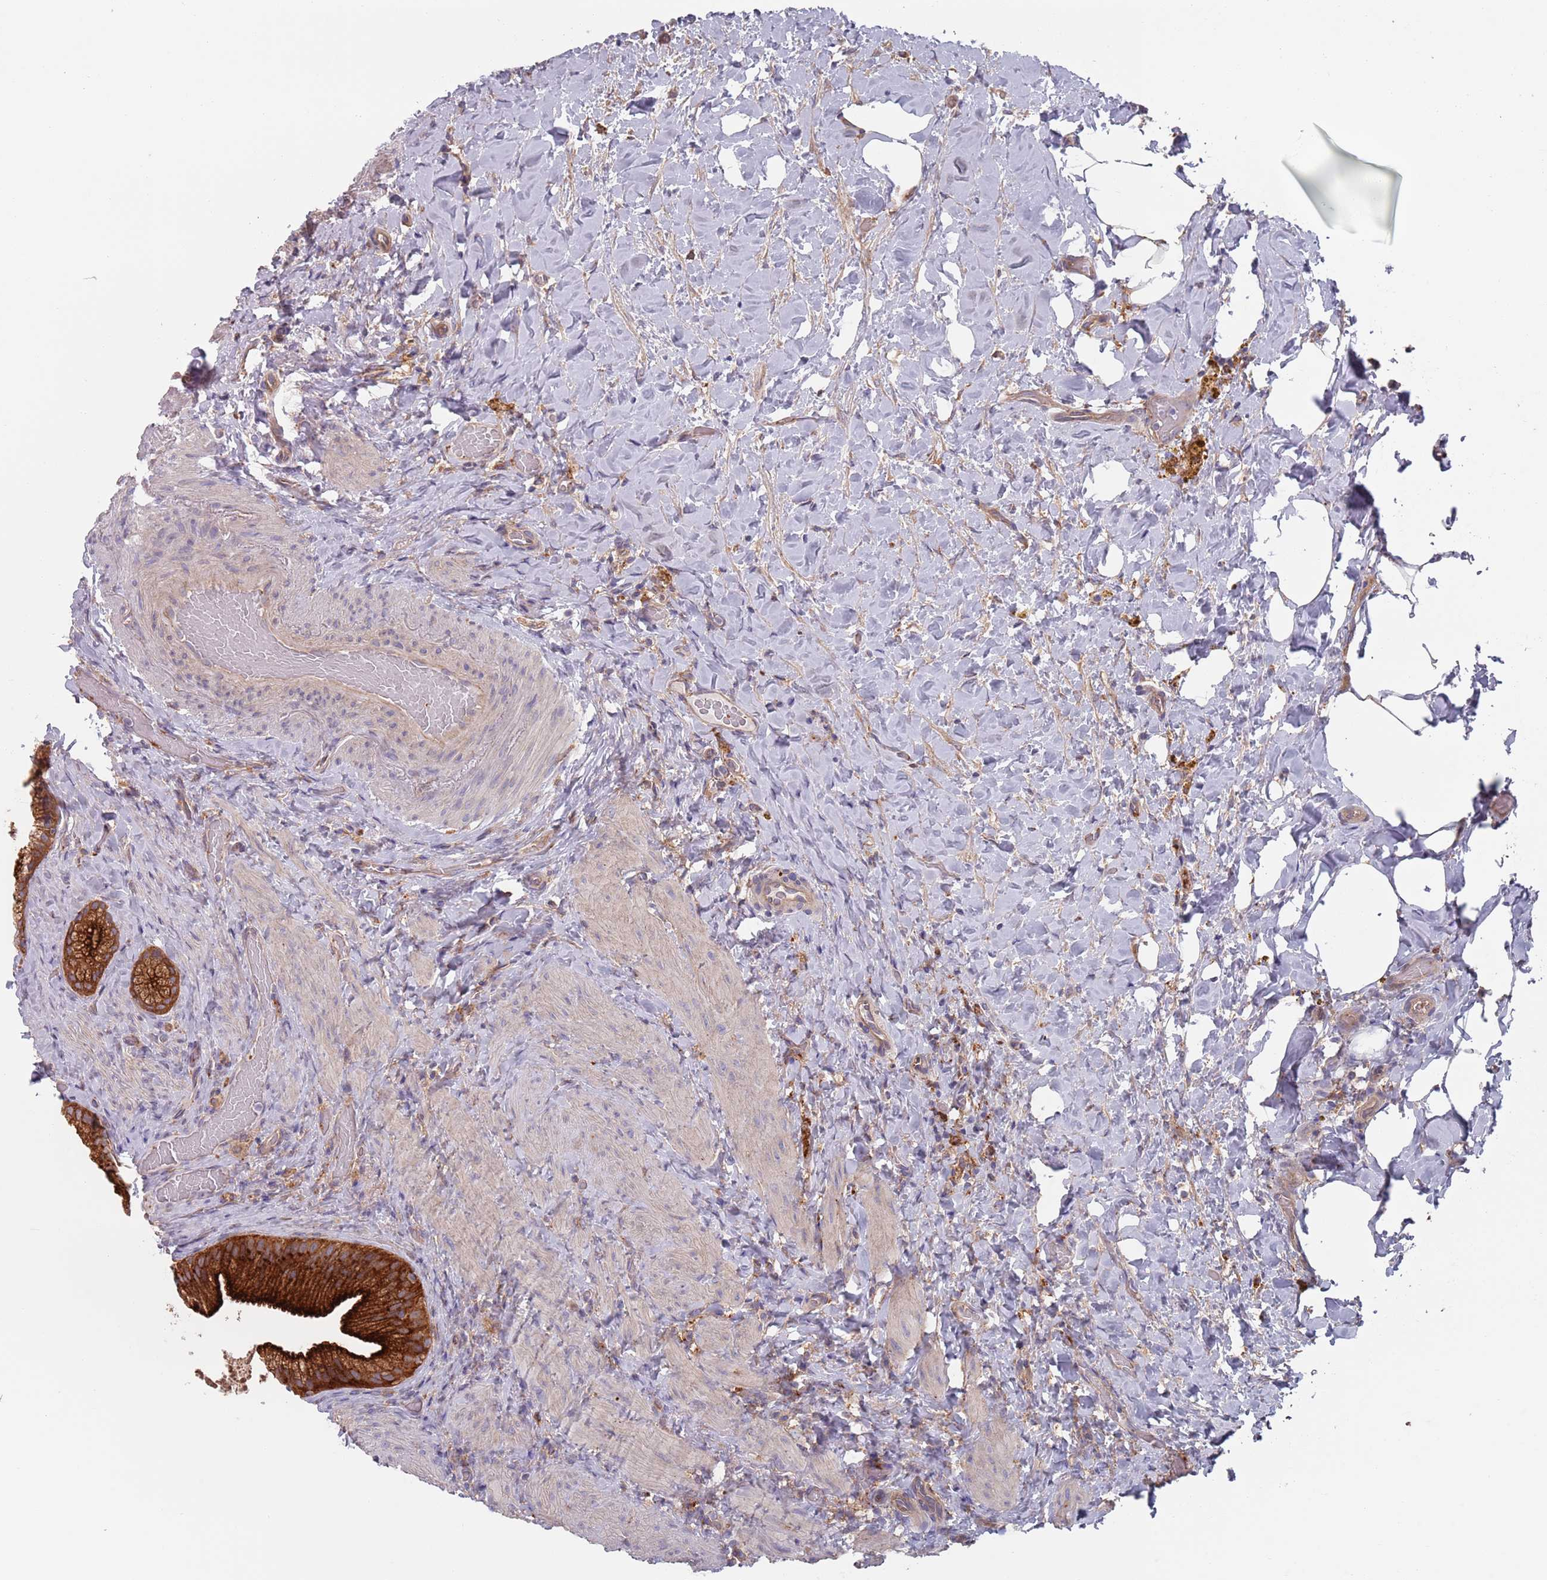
{"staining": {"intensity": "strong", "quantity": ">75%", "location": "cytoplasmic/membranous"}, "tissue": "gallbladder", "cell_type": "Glandular cells", "image_type": "normal", "snomed": [{"axis": "morphology", "description": "Normal tissue, NOS"}, {"axis": "morphology", "description": "Inflammation, NOS"}, {"axis": "topography", "description": "Gallbladder"}], "caption": "Immunohistochemistry (IHC) (DAB (3,3'-diaminobenzidine)) staining of unremarkable gallbladder reveals strong cytoplasmic/membranous protein positivity in approximately >75% of glandular cells. Using DAB (3,3'-diaminobenzidine) (brown) and hematoxylin (blue) stains, captured at high magnification using brightfield microscopy.", "gene": "APPL2", "patient": {"sex": "male", "age": 51}}